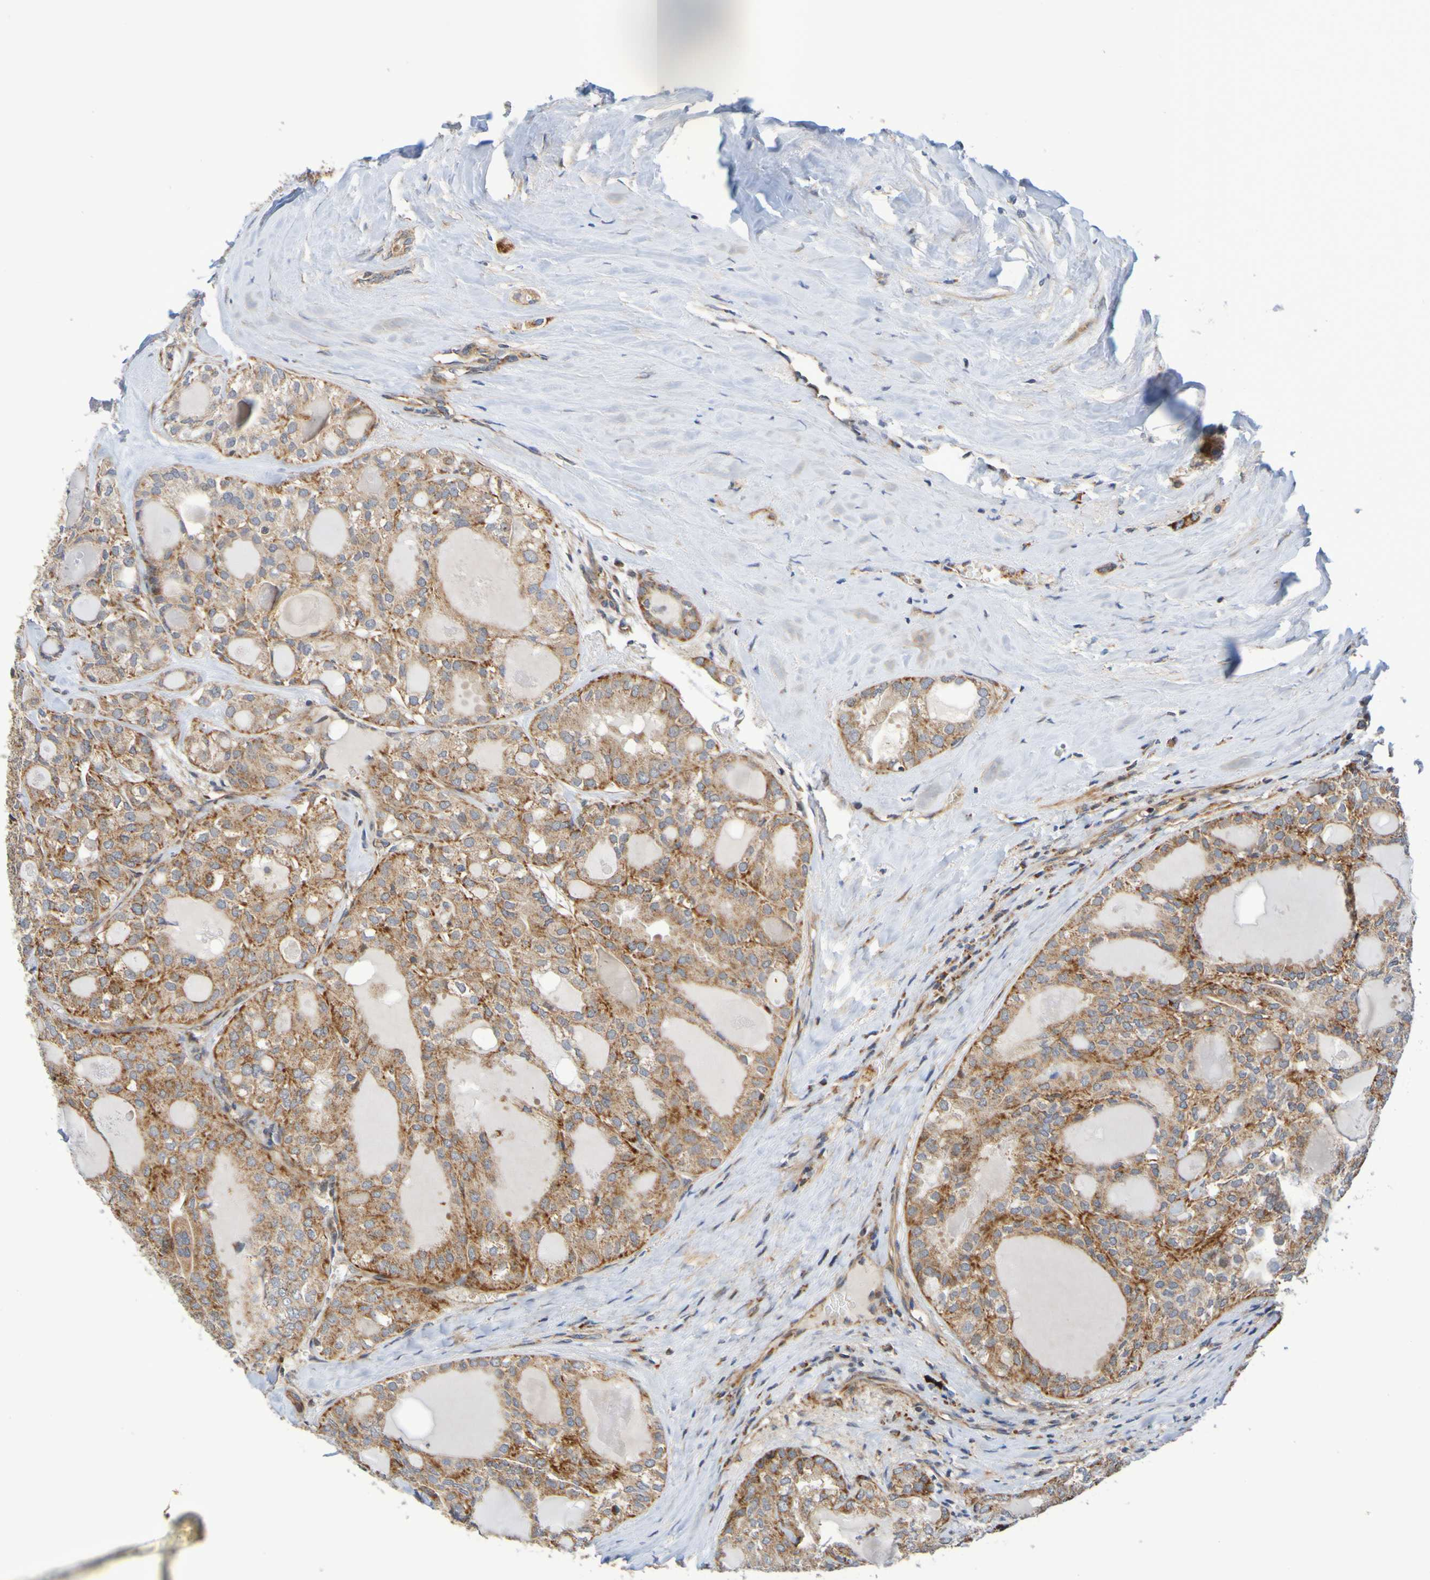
{"staining": {"intensity": "strong", "quantity": "25%-75%", "location": "cytoplasmic/membranous"}, "tissue": "thyroid cancer", "cell_type": "Tumor cells", "image_type": "cancer", "snomed": [{"axis": "morphology", "description": "Follicular adenoma carcinoma, NOS"}, {"axis": "topography", "description": "Thyroid gland"}], "caption": "Protein staining of thyroid follicular adenoma carcinoma tissue reveals strong cytoplasmic/membranous expression in approximately 25%-75% of tumor cells. (brown staining indicates protein expression, while blue staining denotes nuclei).", "gene": "CCDC51", "patient": {"sex": "male", "age": 75}}